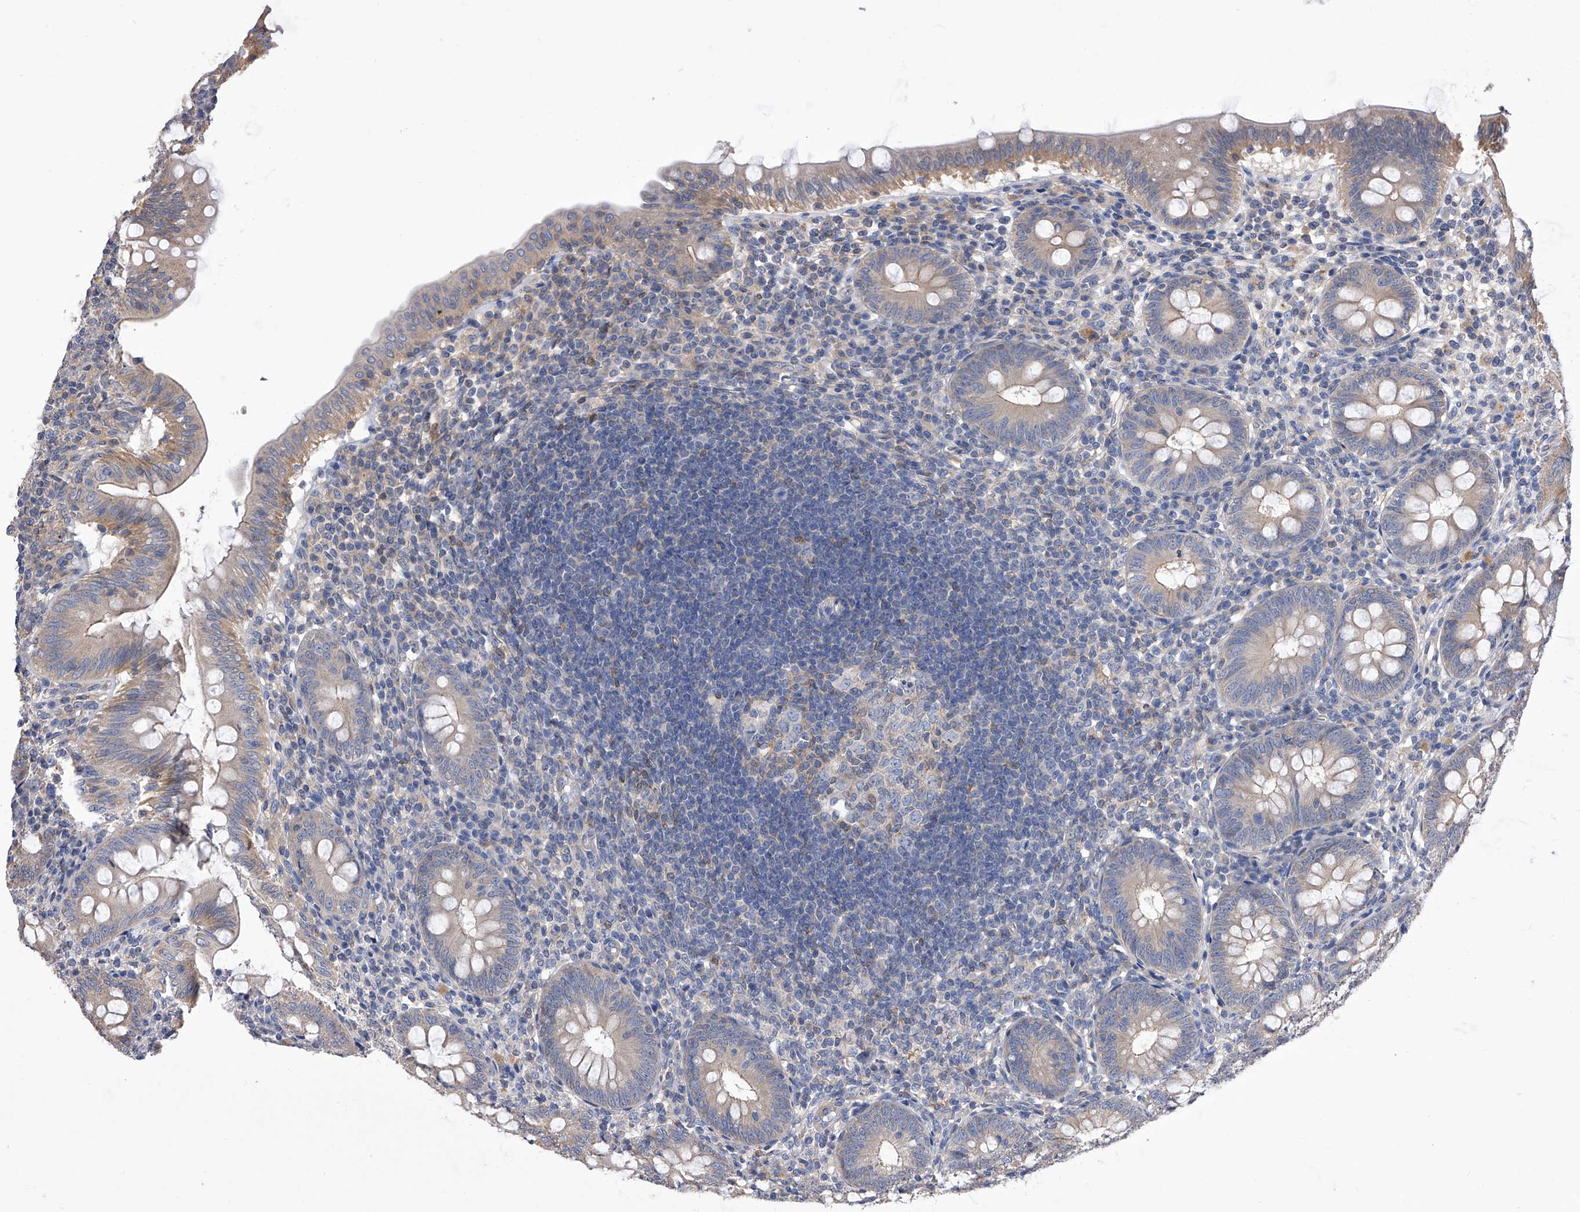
{"staining": {"intensity": "moderate", "quantity": "<25%", "location": "cytoplasmic/membranous"}, "tissue": "appendix", "cell_type": "Glandular cells", "image_type": "normal", "snomed": [{"axis": "morphology", "description": "Normal tissue, NOS"}, {"axis": "topography", "description": "Appendix"}], "caption": "Human appendix stained for a protein (brown) exhibits moderate cytoplasmic/membranous positive expression in about <25% of glandular cells.", "gene": "CUL7", "patient": {"sex": "male", "age": 14}}